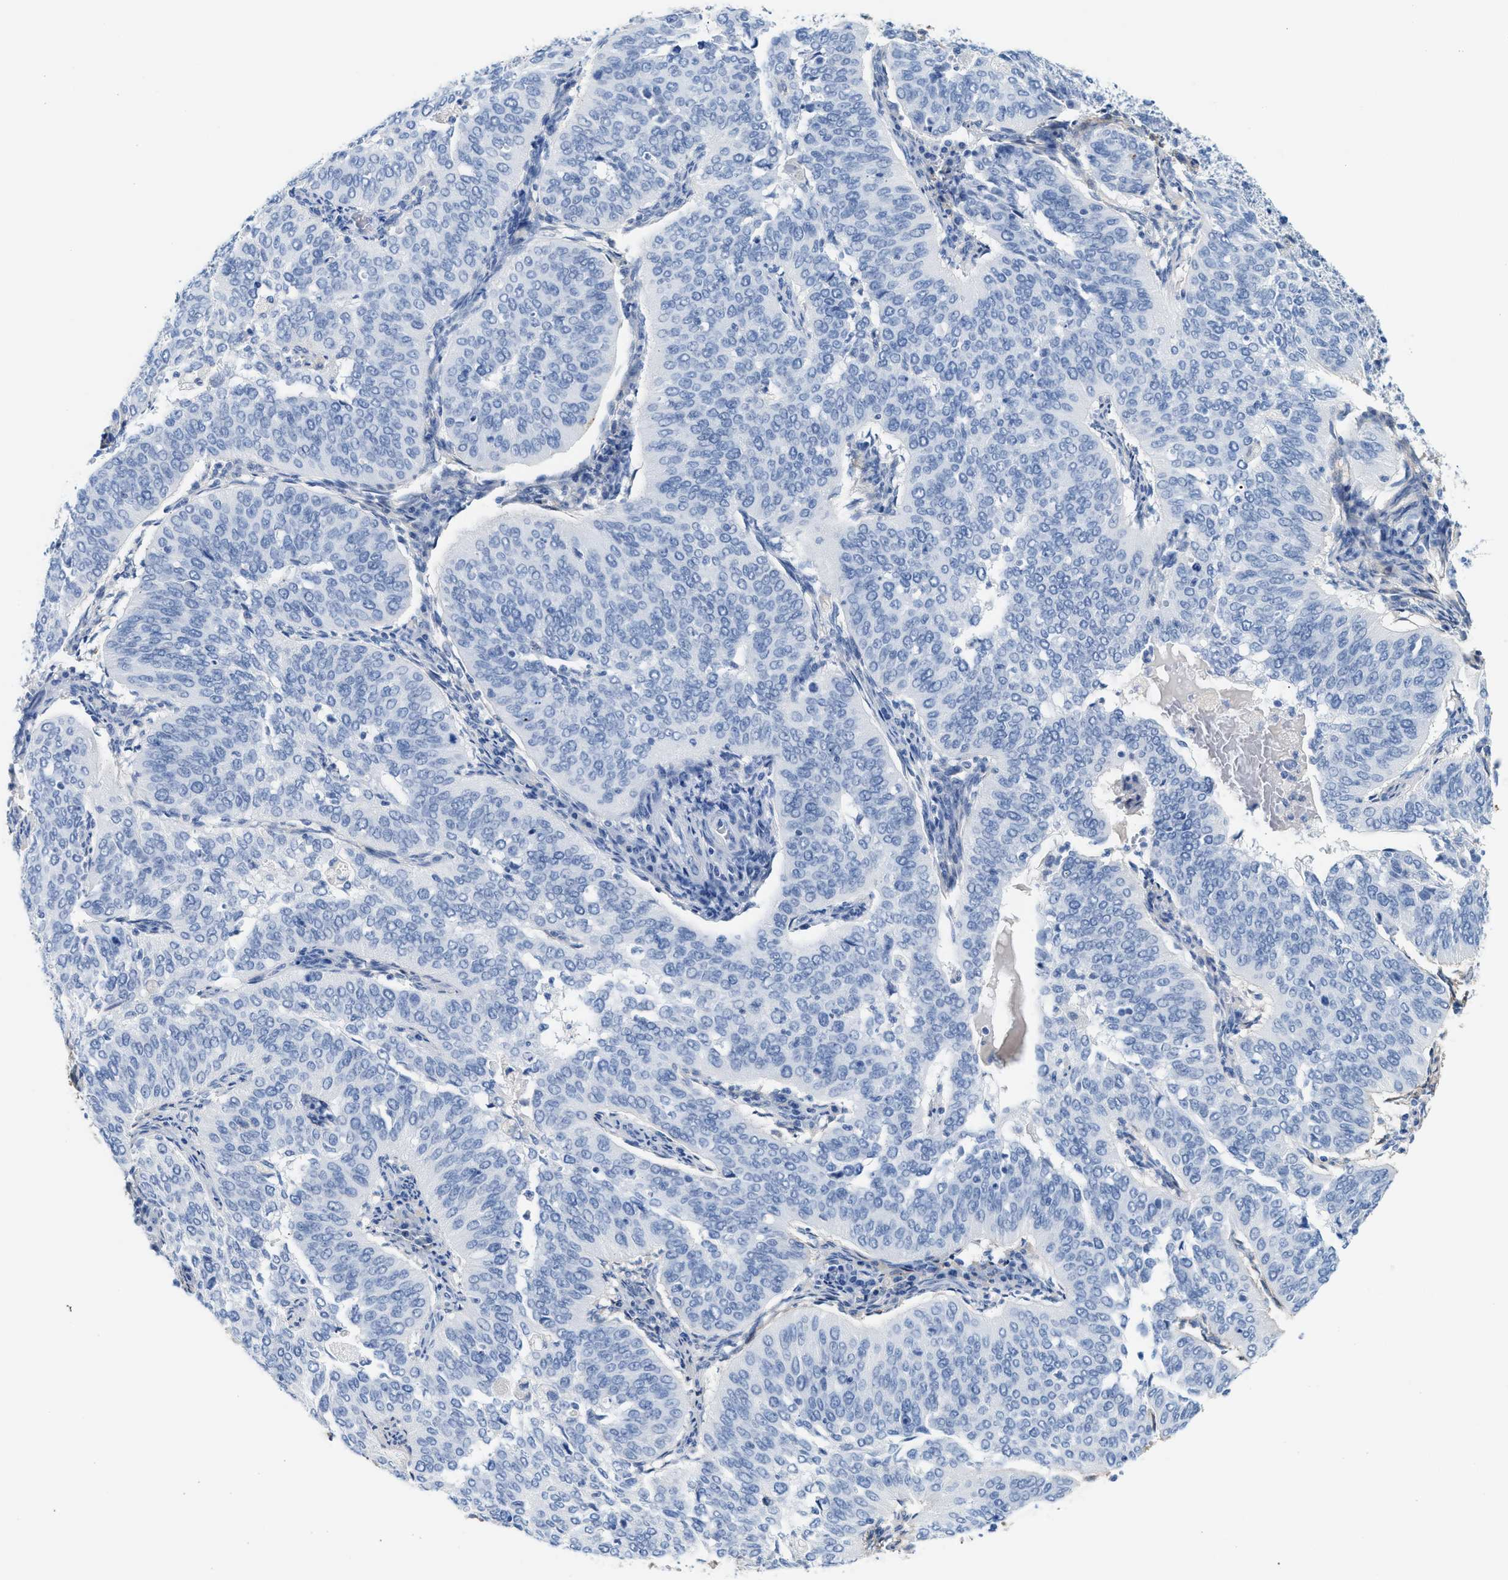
{"staining": {"intensity": "negative", "quantity": "none", "location": "none"}, "tissue": "cervical cancer", "cell_type": "Tumor cells", "image_type": "cancer", "snomed": [{"axis": "morphology", "description": "Normal tissue, NOS"}, {"axis": "morphology", "description": "Squamous cell carcinoma, NOS"}, {"axis": "topography", "description": "Cervix"}], "caption": "Immunohistochemical staining of squamous cell carcinoma (cervical) shows no significant expression in tumor cells.", "gene": "TNR", "patient": {"sex": "female", "age": 39}}